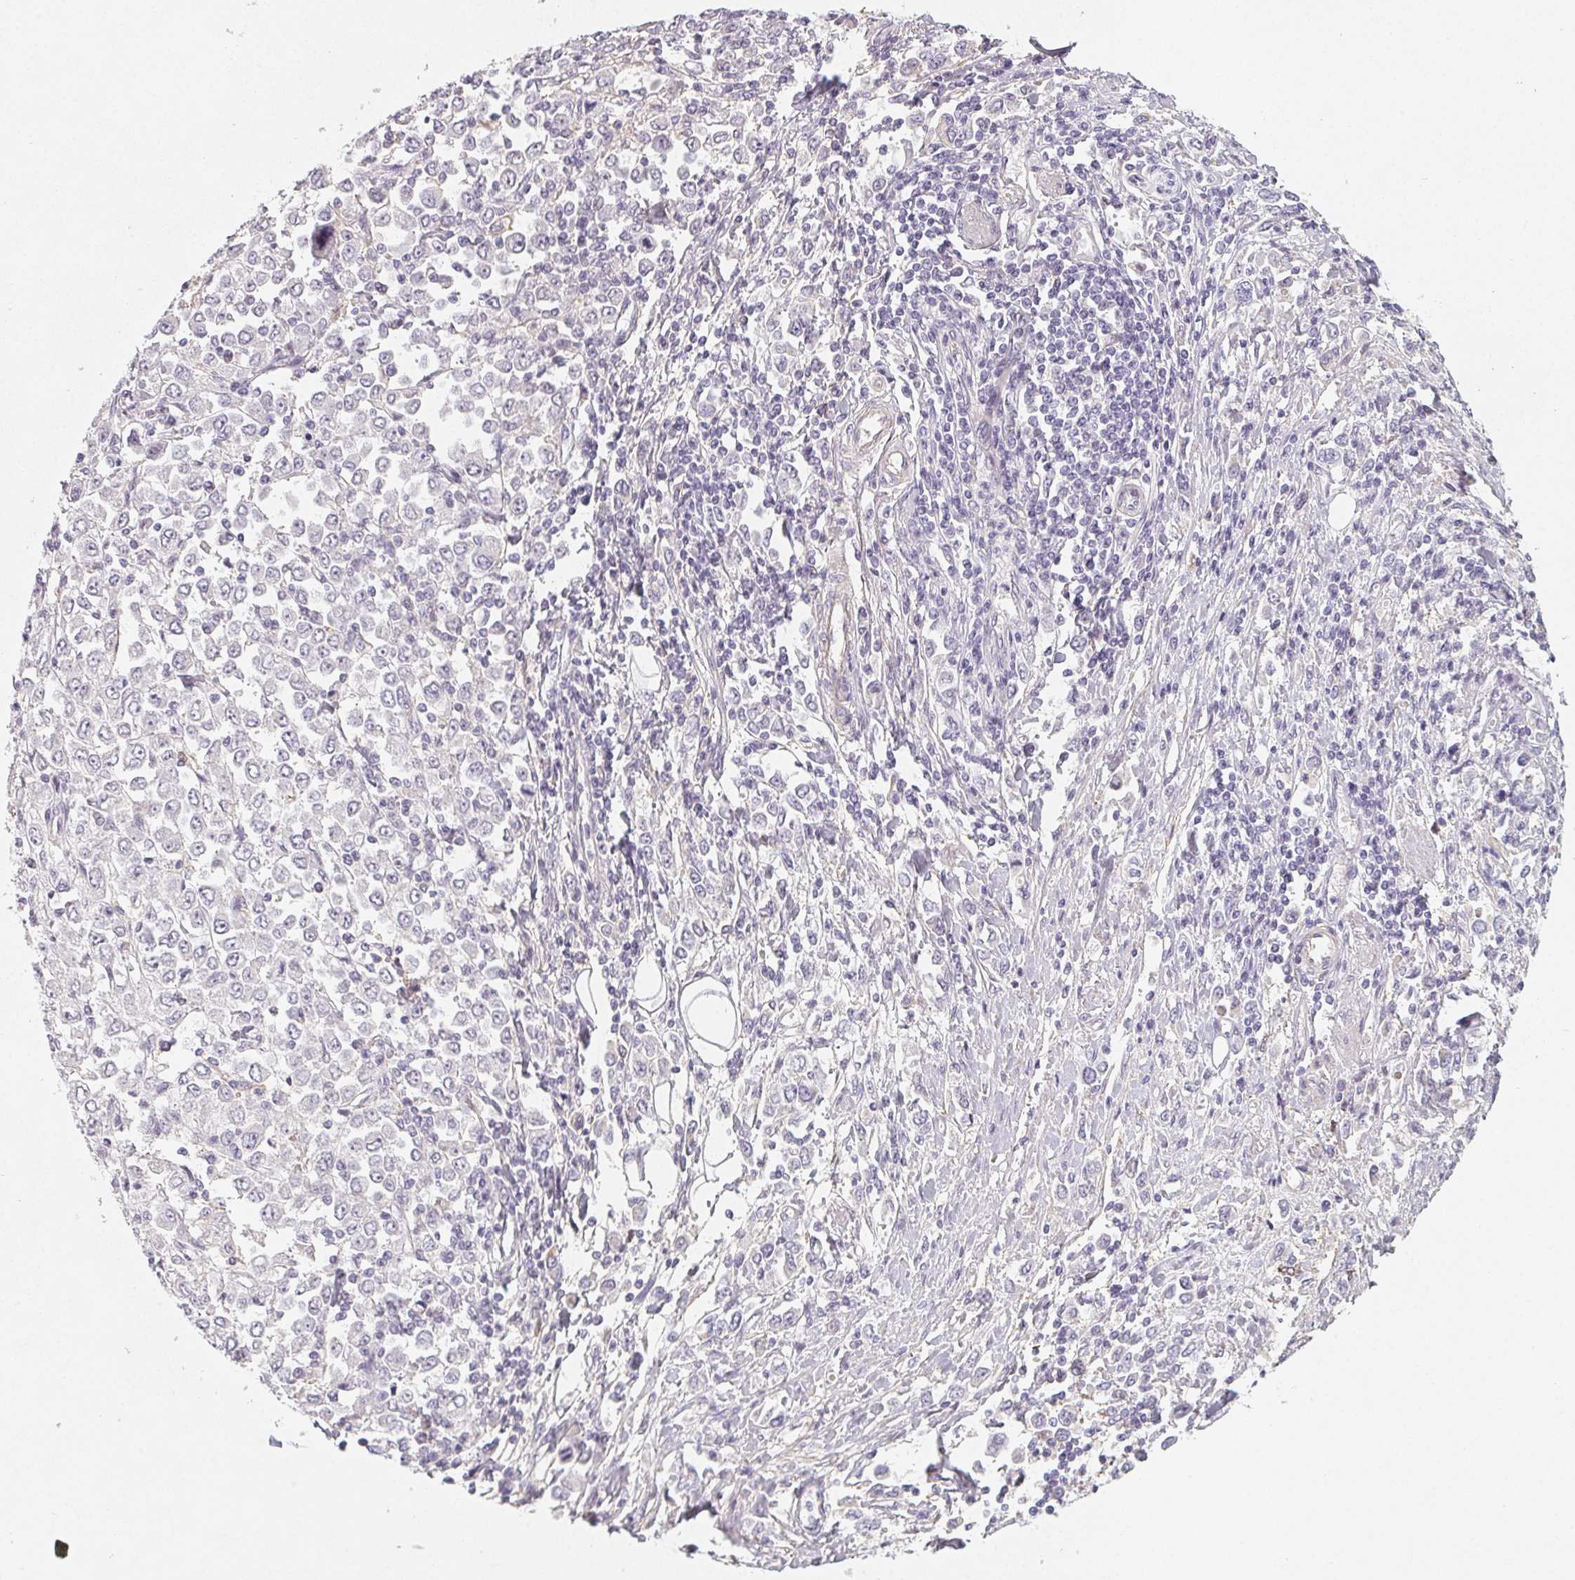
{"staining": {"intensity": "negative", "quantity": "none", "location": "none"}, "tissue": "stomach cancer", "cell_type": "Tumor cells", "image_type": "cancer", "snomed": [{"axis": "morphology", "description": "Adenocarcinoma, NOS"}, {"axis": "topography", "description": "Stomach, upper"}], "caption": "A high-resolution histopathology image shows IHC staining of stomach adenocarcinoma, which shows no significant staining in tumor cells. (Stains: DAB (3,3'-diaminobenzidine) immunohistochemistry (IHC) with hematoxylin counter stain, Microscopy: brightfield microscopy at high magnification).", "gene": "LRRC23", "patient": {"sex": "male", "age": 70}}